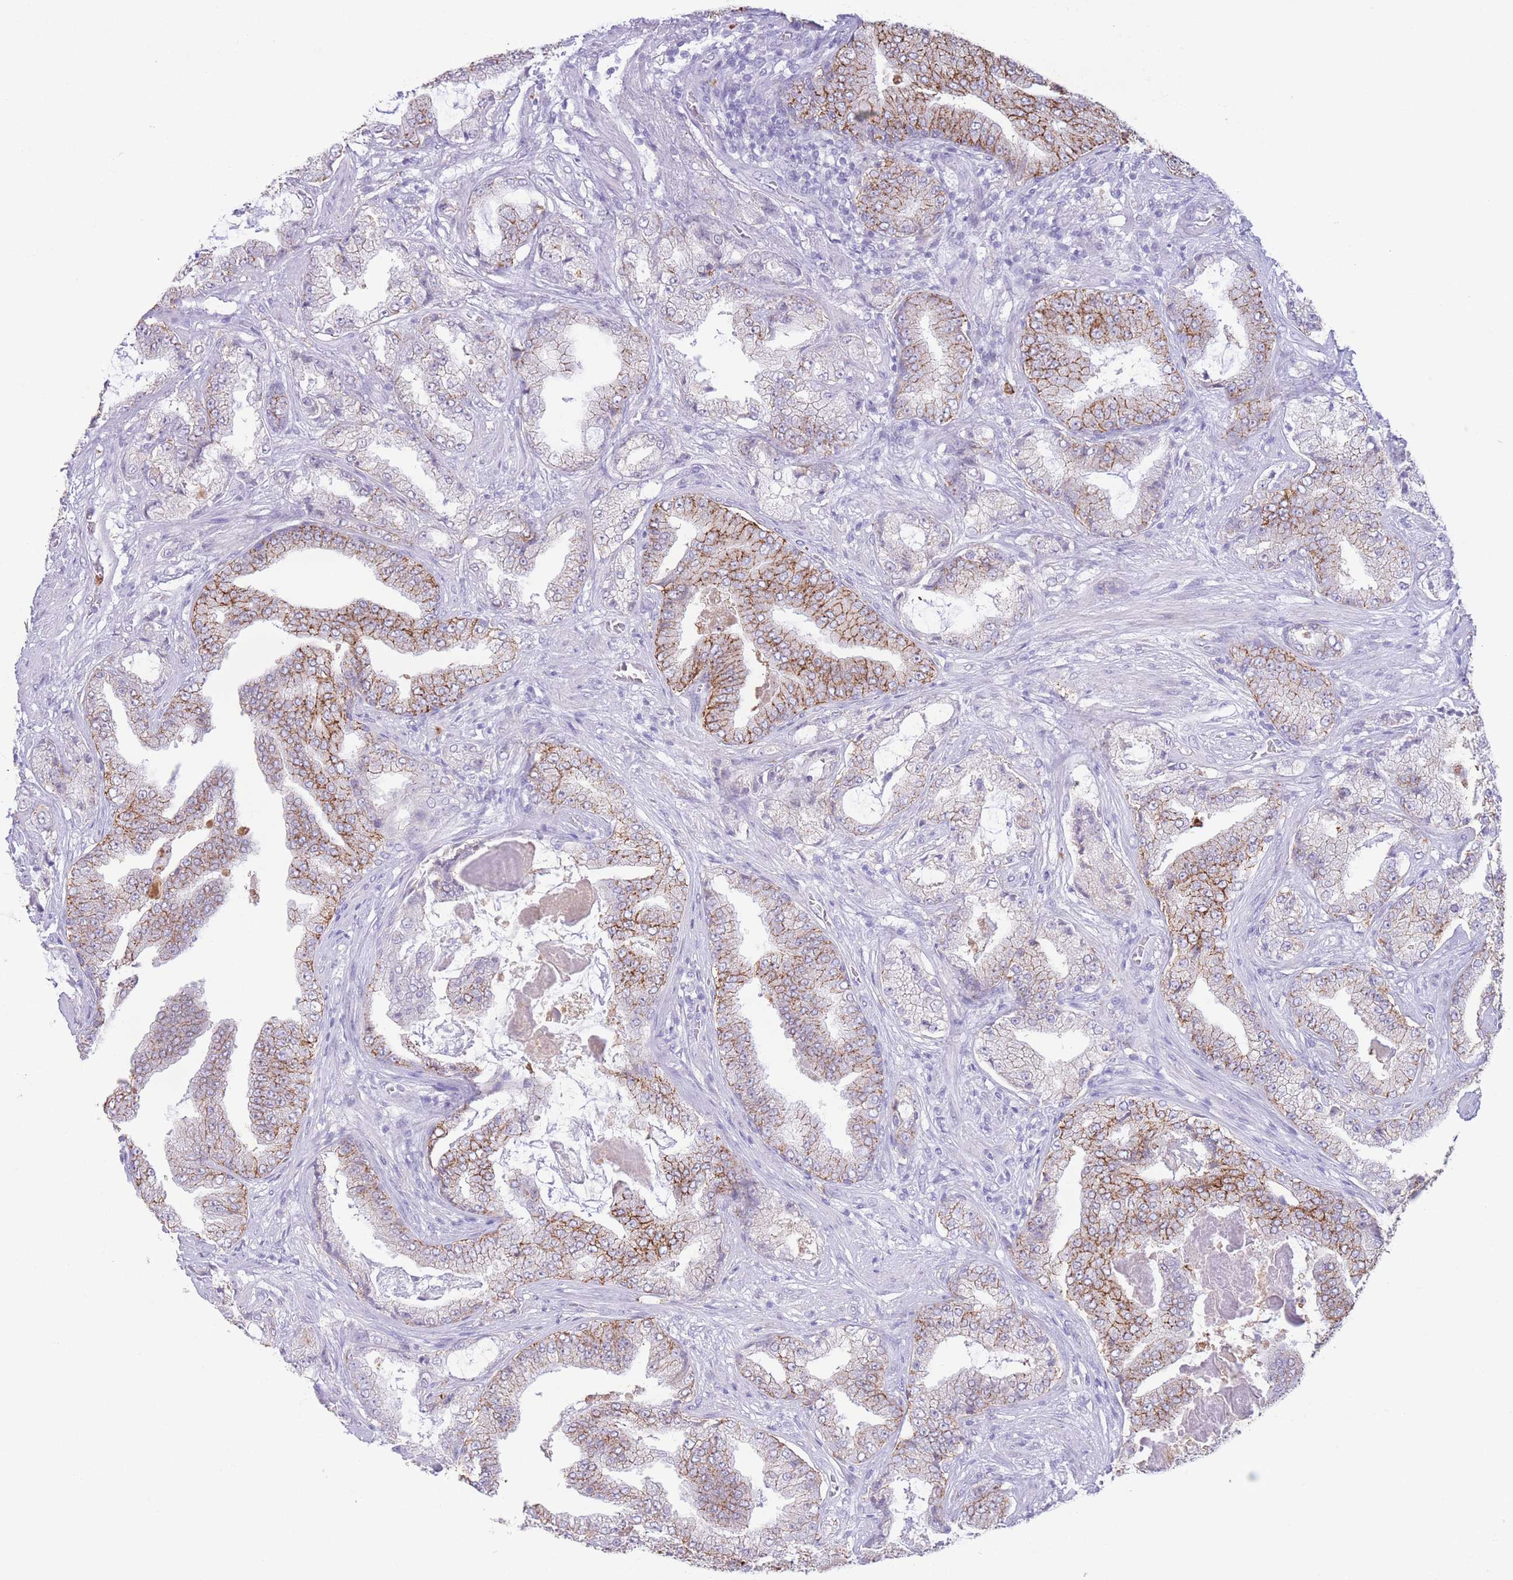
{"staining": {"intensity": "moderate", "quantity": "<25%", "location": "cytoplasmic/membranous"}, "tissue": "prostate cancer", "cell_type": "Tumor cells", "image_type": "cancer", "snomed": [{"axis": "morphology", "description": "Adenocarcinoma, High grade"}, {"axis": "topography", "description": "Prostate"}], "caption": "The micrograph exhibits a brown stain indicating the presence of a protein in the cytoplasmic/membranous of tumor cells in prostate high-grade adenocarcinoma. The protein is shown in brown color, while the nuclei are stained blue.", "gene": "LCLAT1", "patient": {"sex": "male", "age": 68}}